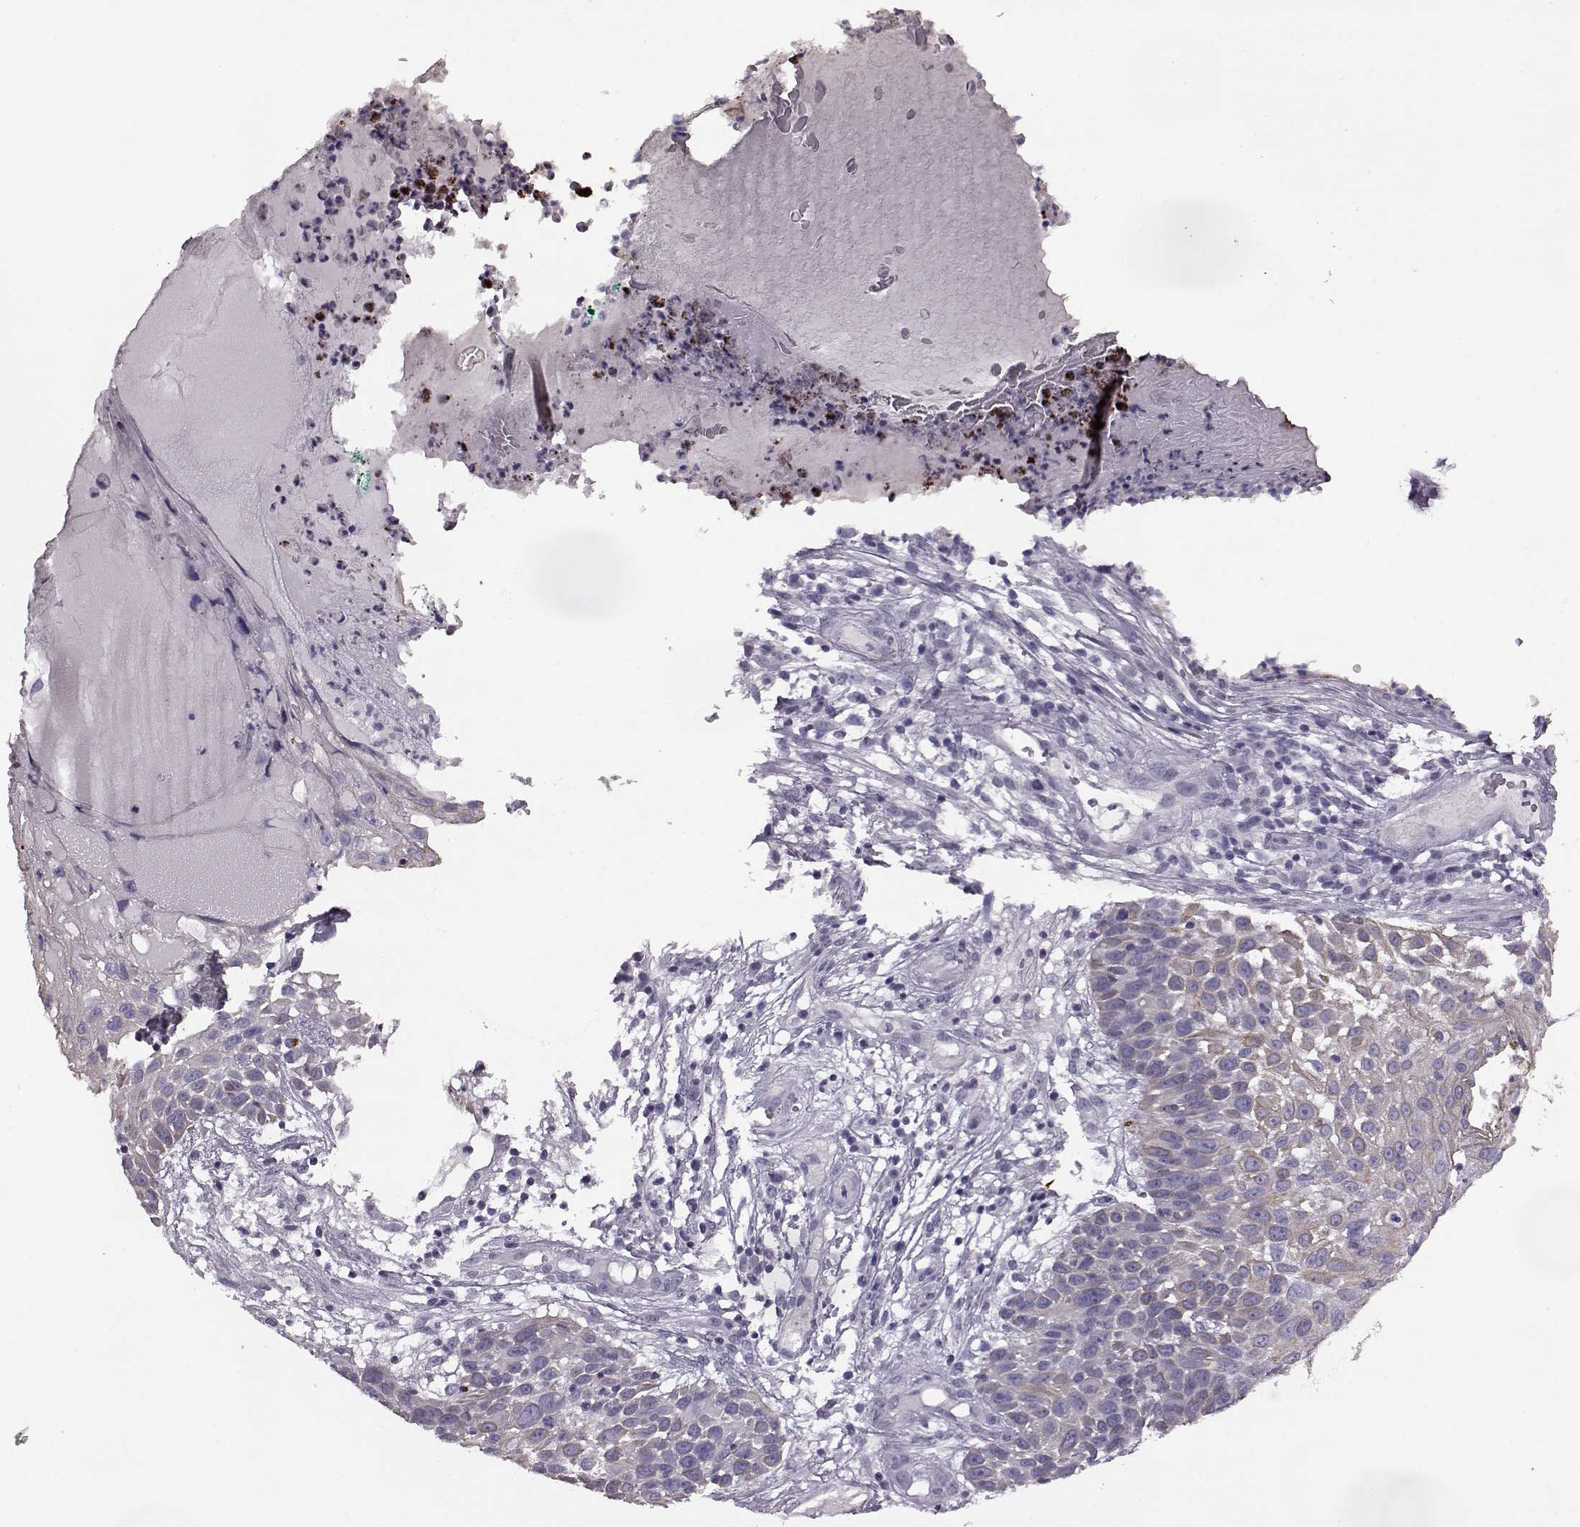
{"staining": {"intensity": "negative", "quantity": "none", "location": "none"}, "tissue": "skin cancer", "cell_type": "Tumor cells", "image_type": "cancer", "snomed": [{"axis": "morphology", "description": "Squamous cell carcinoma, NOS"}, {"axis": "topography", "description": "Skin"}], "caption": "IHC of human skin cancer (squamous cell carcinoma) shows no positivity in tumor cells. The staining is performed using DAB (3,3'-diaminobenzidine) brown chromogen with nuclei counter-stained in using hematoxylin.", "gene": "ODAD4", "patient": {"sex": "male", "age": 92}}